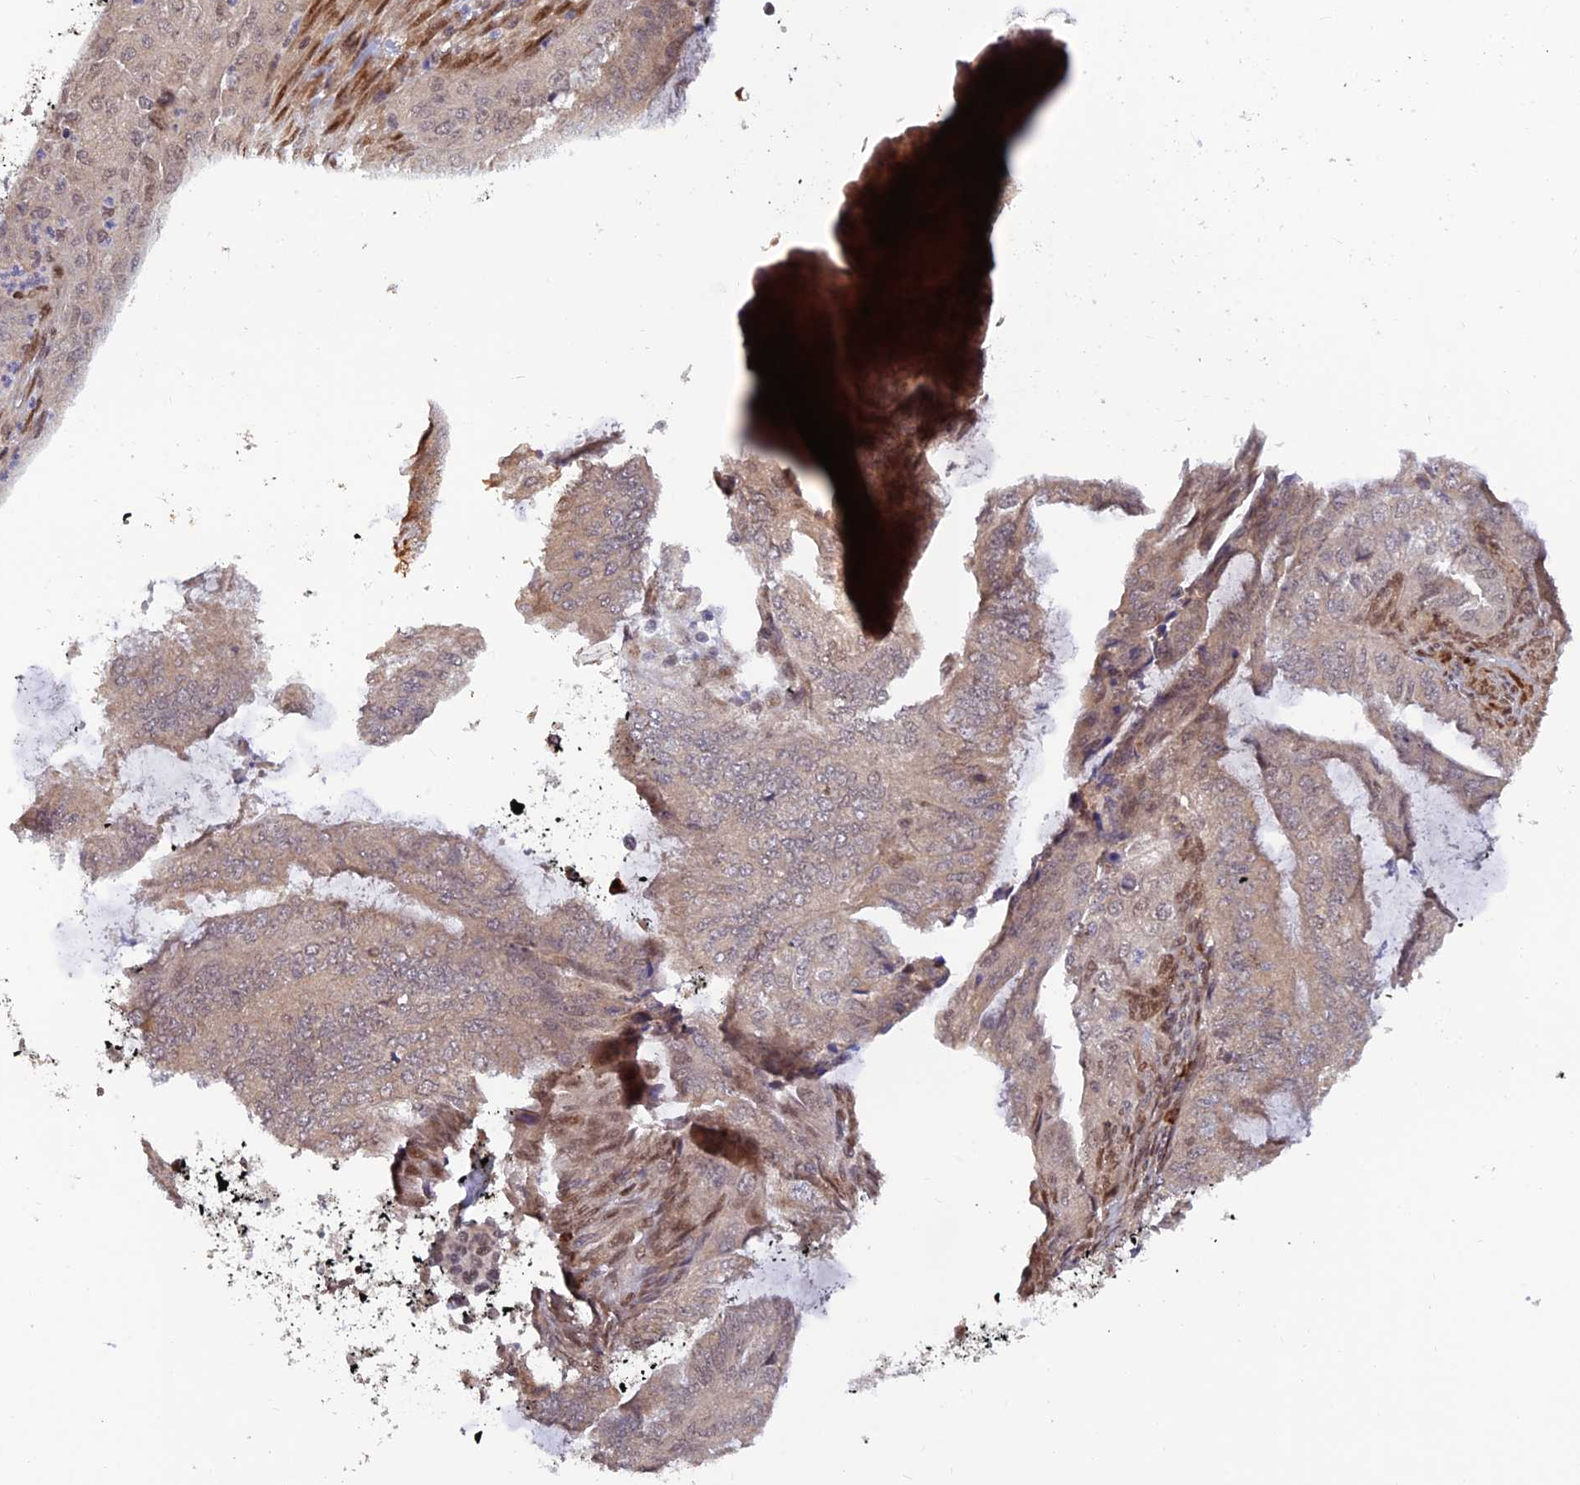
{"staining": {"intensity": "weak", "quantity": "25%-75%", "location": "cytoplasmic/membranous"}, "tissue": "endometrial cancer", "cell_type": "Tumor cells", "image_type": "cancer", "snomed": [{"axis": "morphology", "description": "Adenocarcinoma, NOS"}, {"axis": "topography", "description": "Endometrium"}], "caption": "Human endometrial adenocarcinoma stained with a protein marker shows weak staining in tumor cells.", "gene": "ZNF565", "patient": {"sex": "female", "age": 51}}